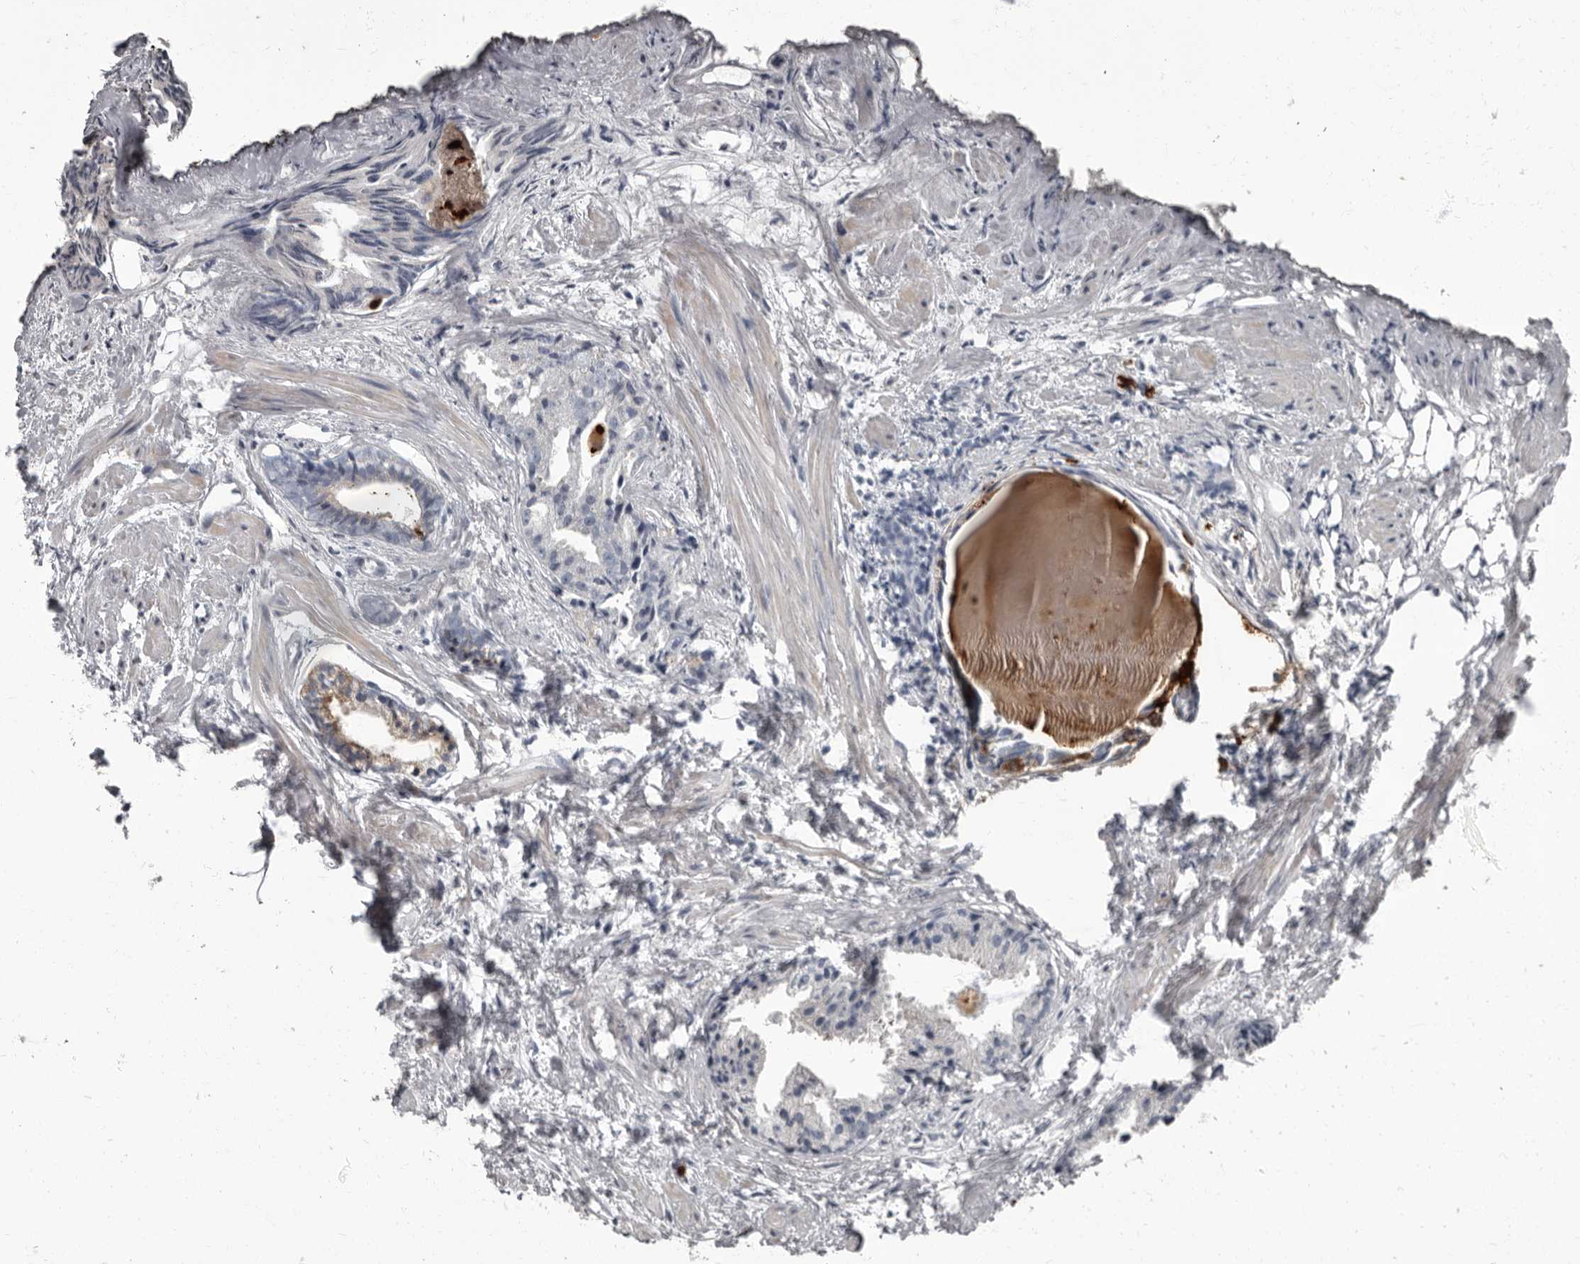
{"staining": {"intensity": "weak", "quantity": "<25%", "location": "cytoplasmic/membranous"}, "tissue": "prostate cancer", "cell_type": "Tumor cells", "image_type": "cancer", "snomed": [{"axis": "morphology", "description": "Adenocarcinoma, Low grade"}, {"axis": "topography", "description": "Prostate"}], "caption": "Prostate cancer (adenocarcinoma (low-grade)) was stained to show a protein in brown. There is no significant expression in tumor cells.", "gene": "TPD52L1", "patient": {"sex": "male", "age": 88}}